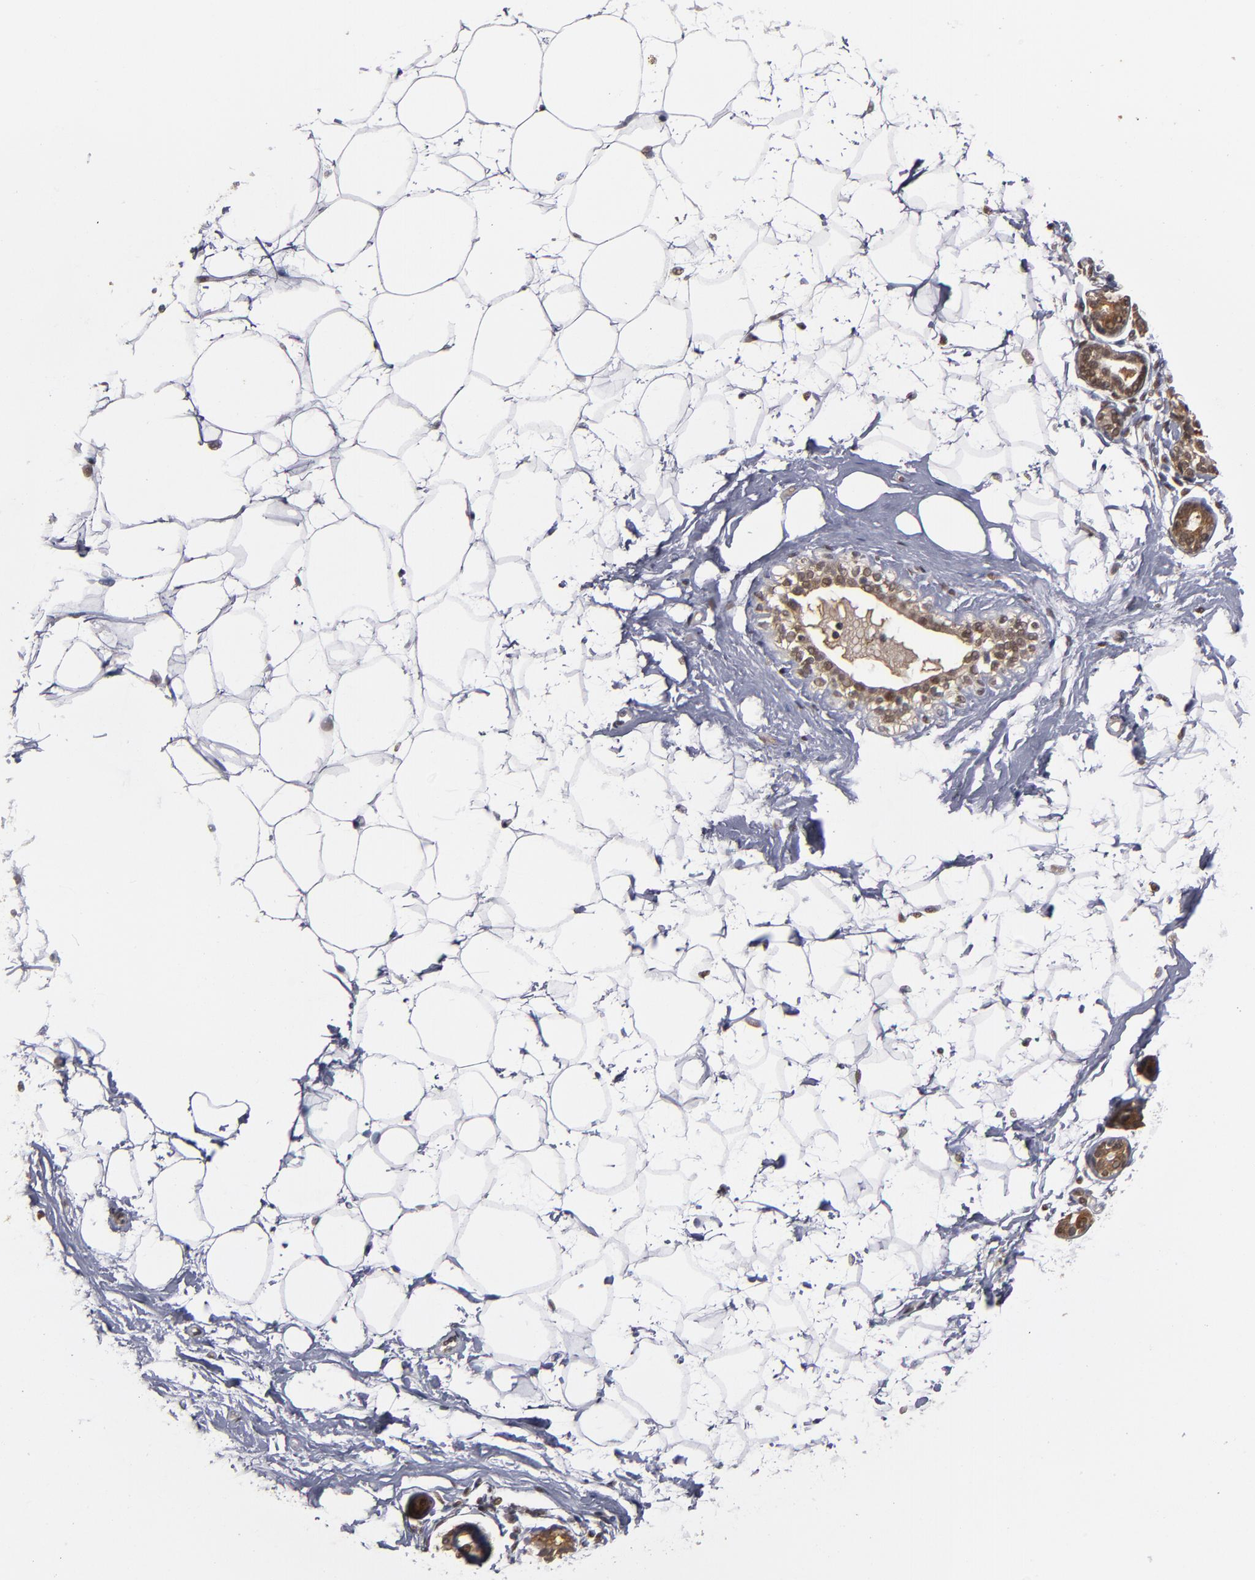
{"staining": {"intensity": "negative", "quantity": "none", "location": "none"}, "tissue": "adipose tissue", "cell_type": "Adipocytes", "image_type": "normal", "snomed": [{"axis": "morphology", "description": "Normal tissue, NOS"}, {"axis": "topography", "description": "Breast"}], "caption": "Unremarkable adipose tissue was stained to show a protein in brown. There is no significant expression in adipocytes. (DAB (3,3'-diaminobenzidine) immunohistochemistry with hematoxylin counter stain).", "gene": "HUWE1", "patient": {"sex": "female", "age": 22}}